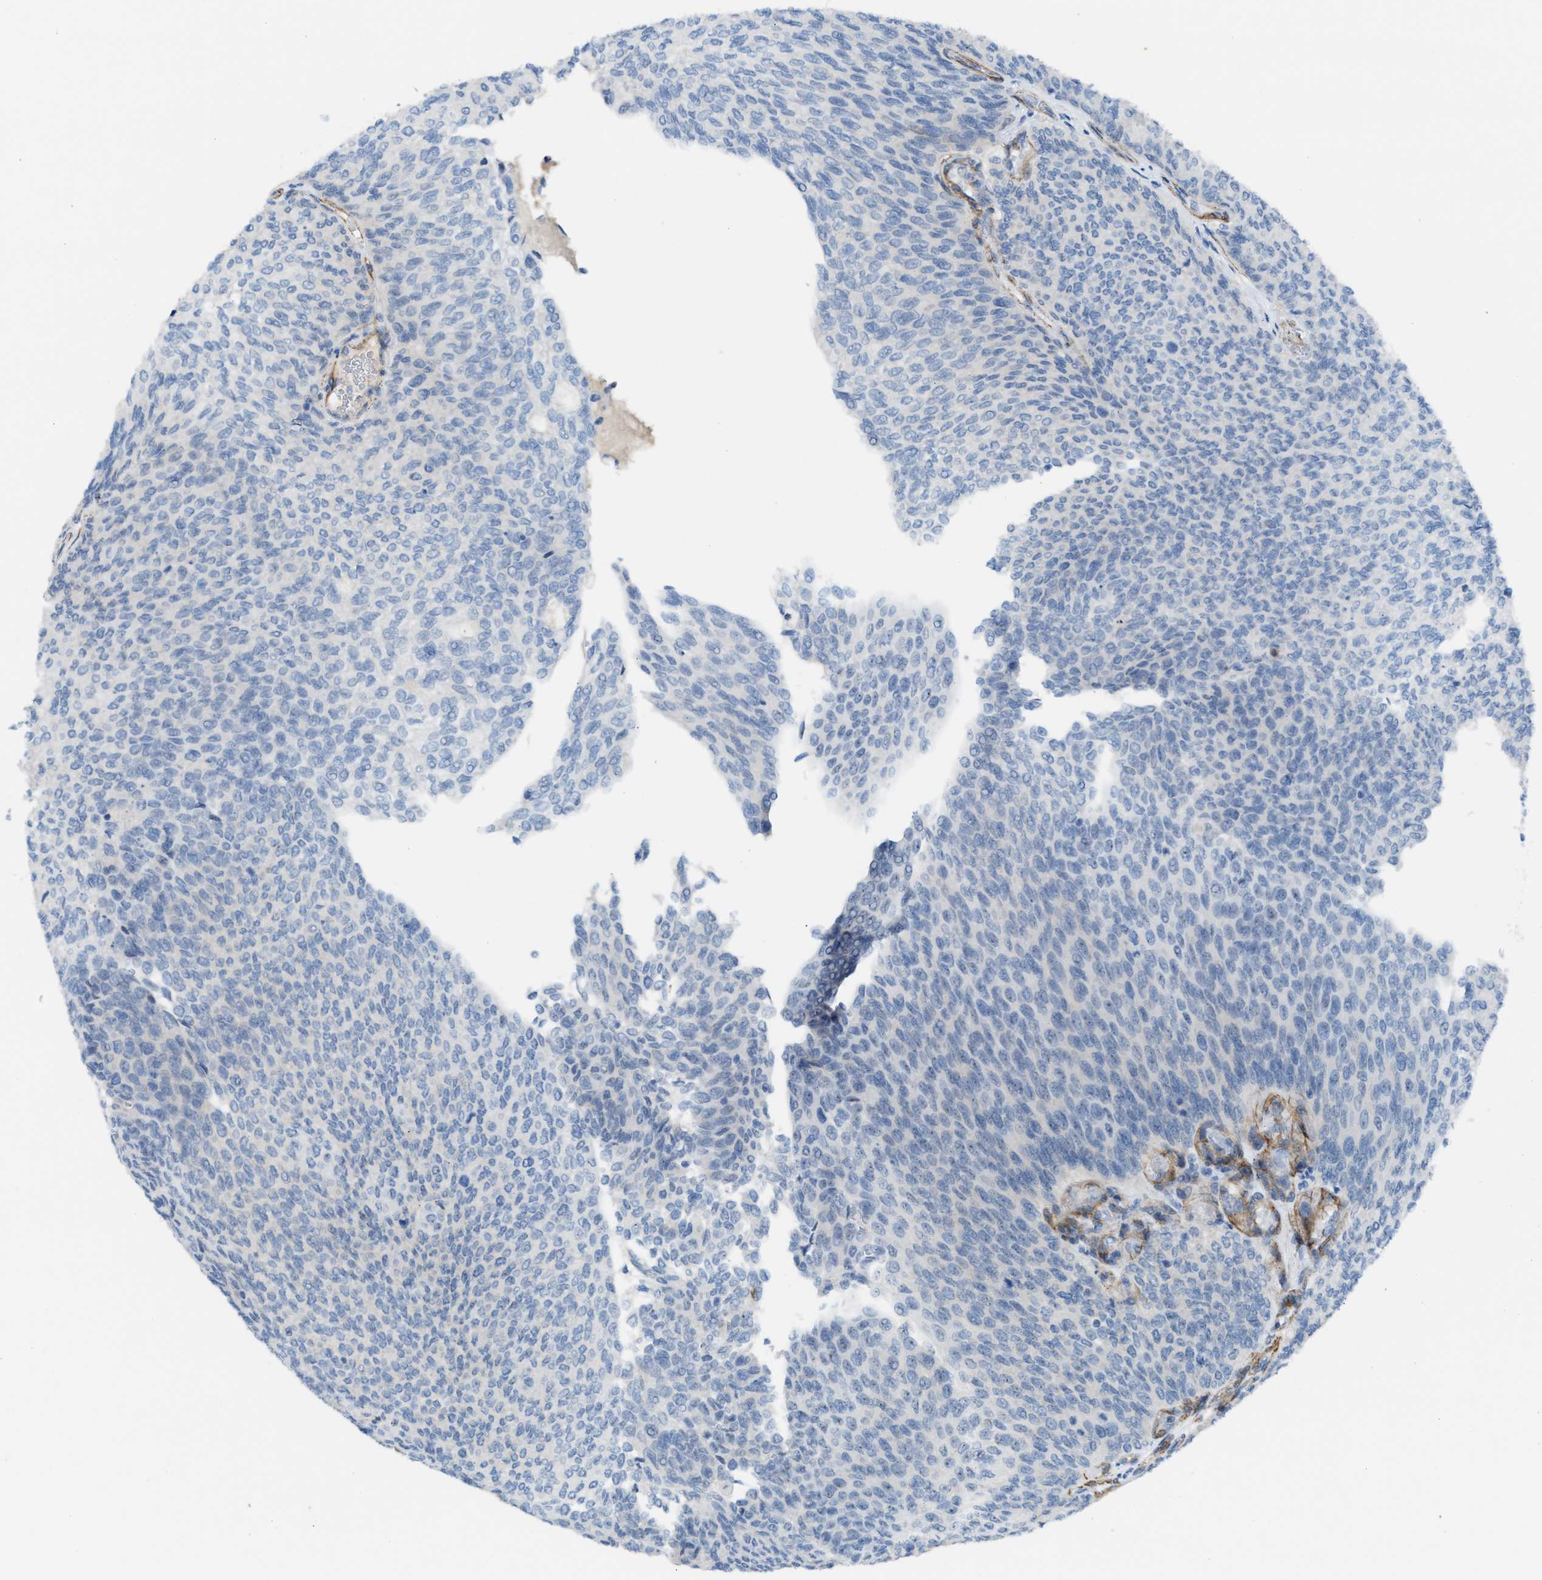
{"staining": {"intensity": "negative", "quantity": "none", "location": "none"}, "tissue": "urothelial cancer", "cell_type": "Tumor cells", "image_type": "cancer", "snomed": [{"axis": "morphology", "description": "Urothelial carcinoma, Low grade"}, {"axis": "topography", "description": "Urinary bladder"}], "caption": "Urothelial cancer stained for a protein using immunohistochemistry (IHC) exhibits no expression tumor cells.", "gene": "NQO2", "patient": {"sex": "female", "age": 79}}